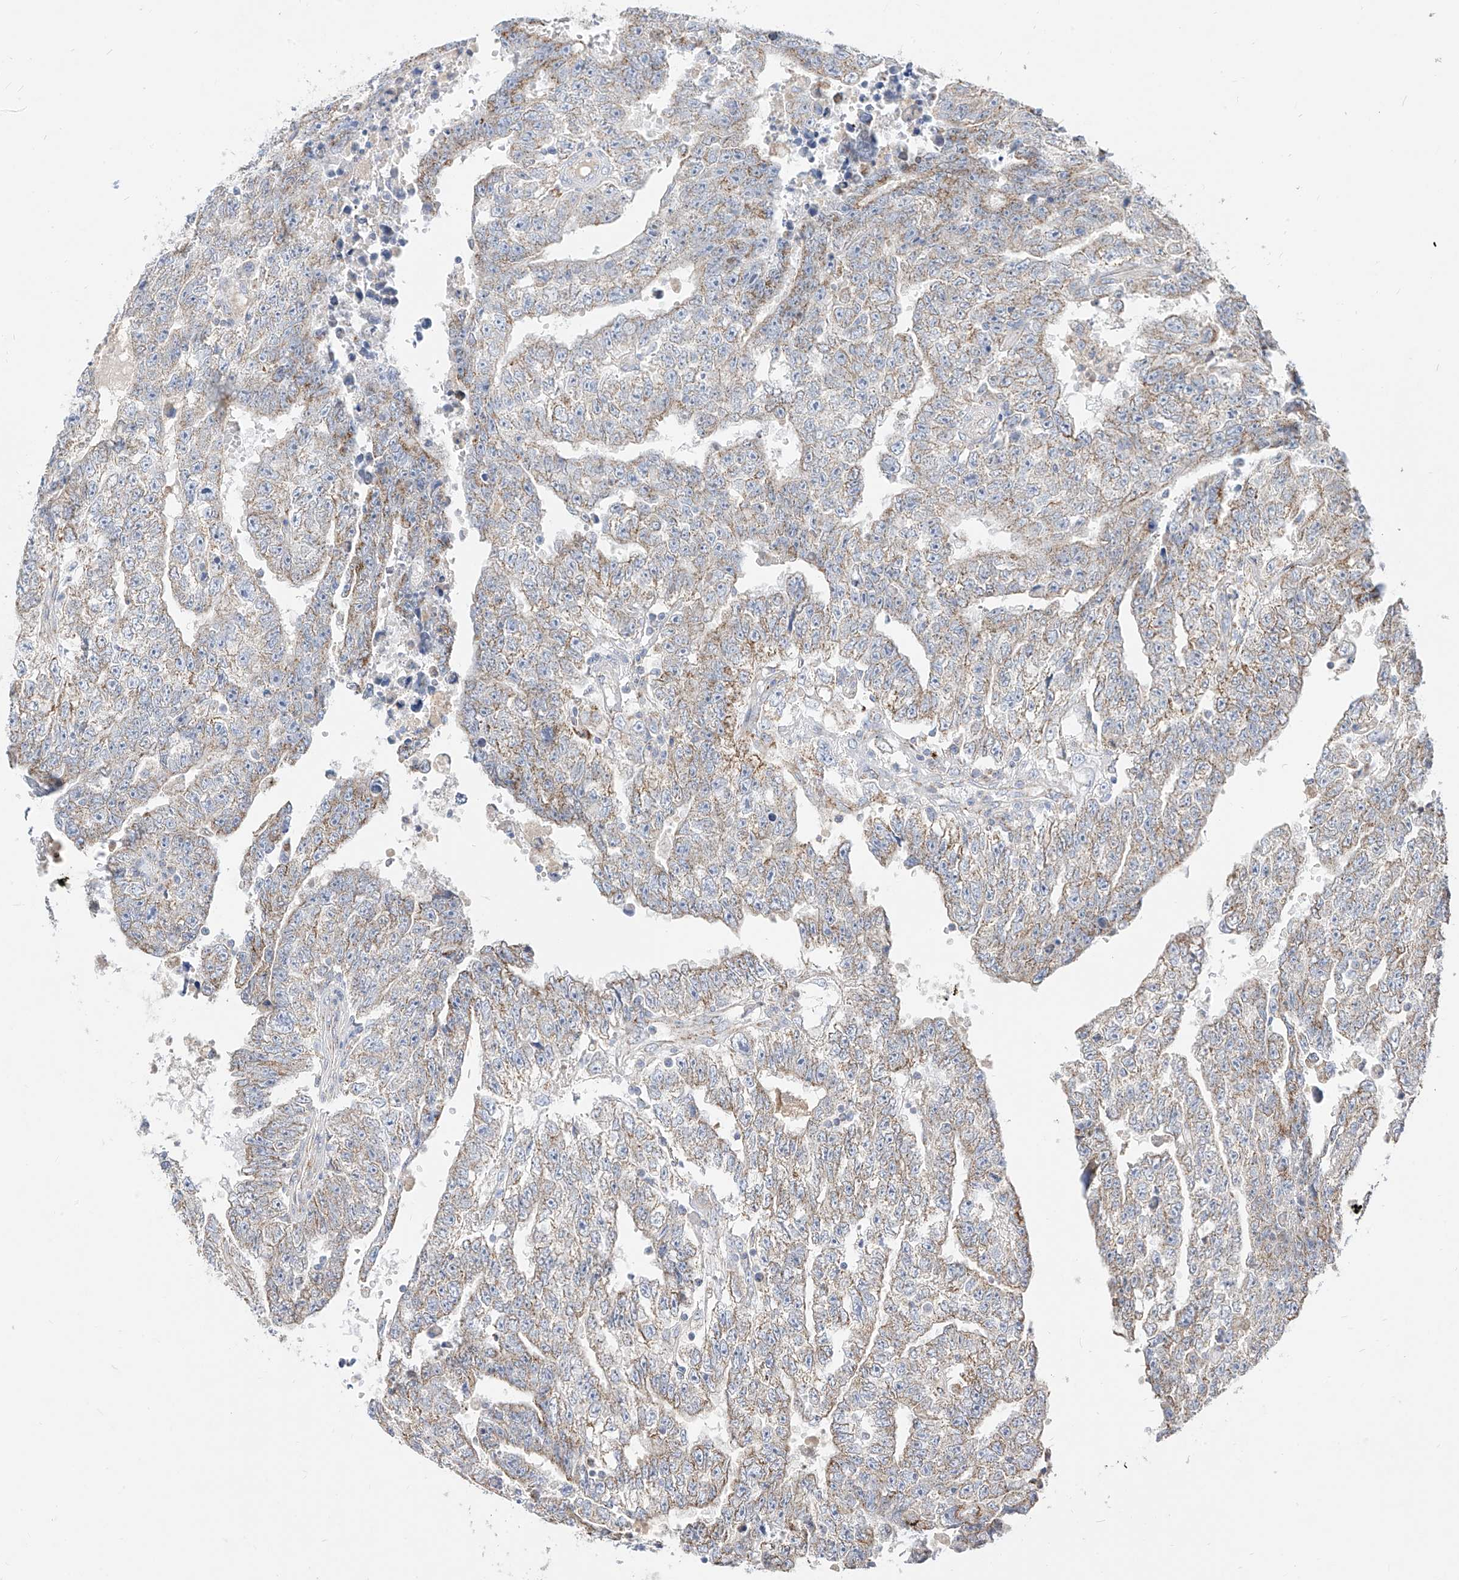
{"staining": {"intensity": "weak", "quantity": "25%-75%", "location": "cytoplasmic/membranous"}, "tissue": "testis cancer", "cell_type": "Tumor cells", "image_type": "cancer", "snomed": [{"axis": "morphology", "description": "Carcinoma, Embryonal, NOS"}, {"axis": "topography", "description": "Testis"}], "caption": "Tumor cells demonstrate weak cytoplasmic/membranous expression in approximately 25%-75% of cells in embryonal carcinoma (testis).", "gene": "RASA2", "patient": {"sex": "male", "age": 25}}